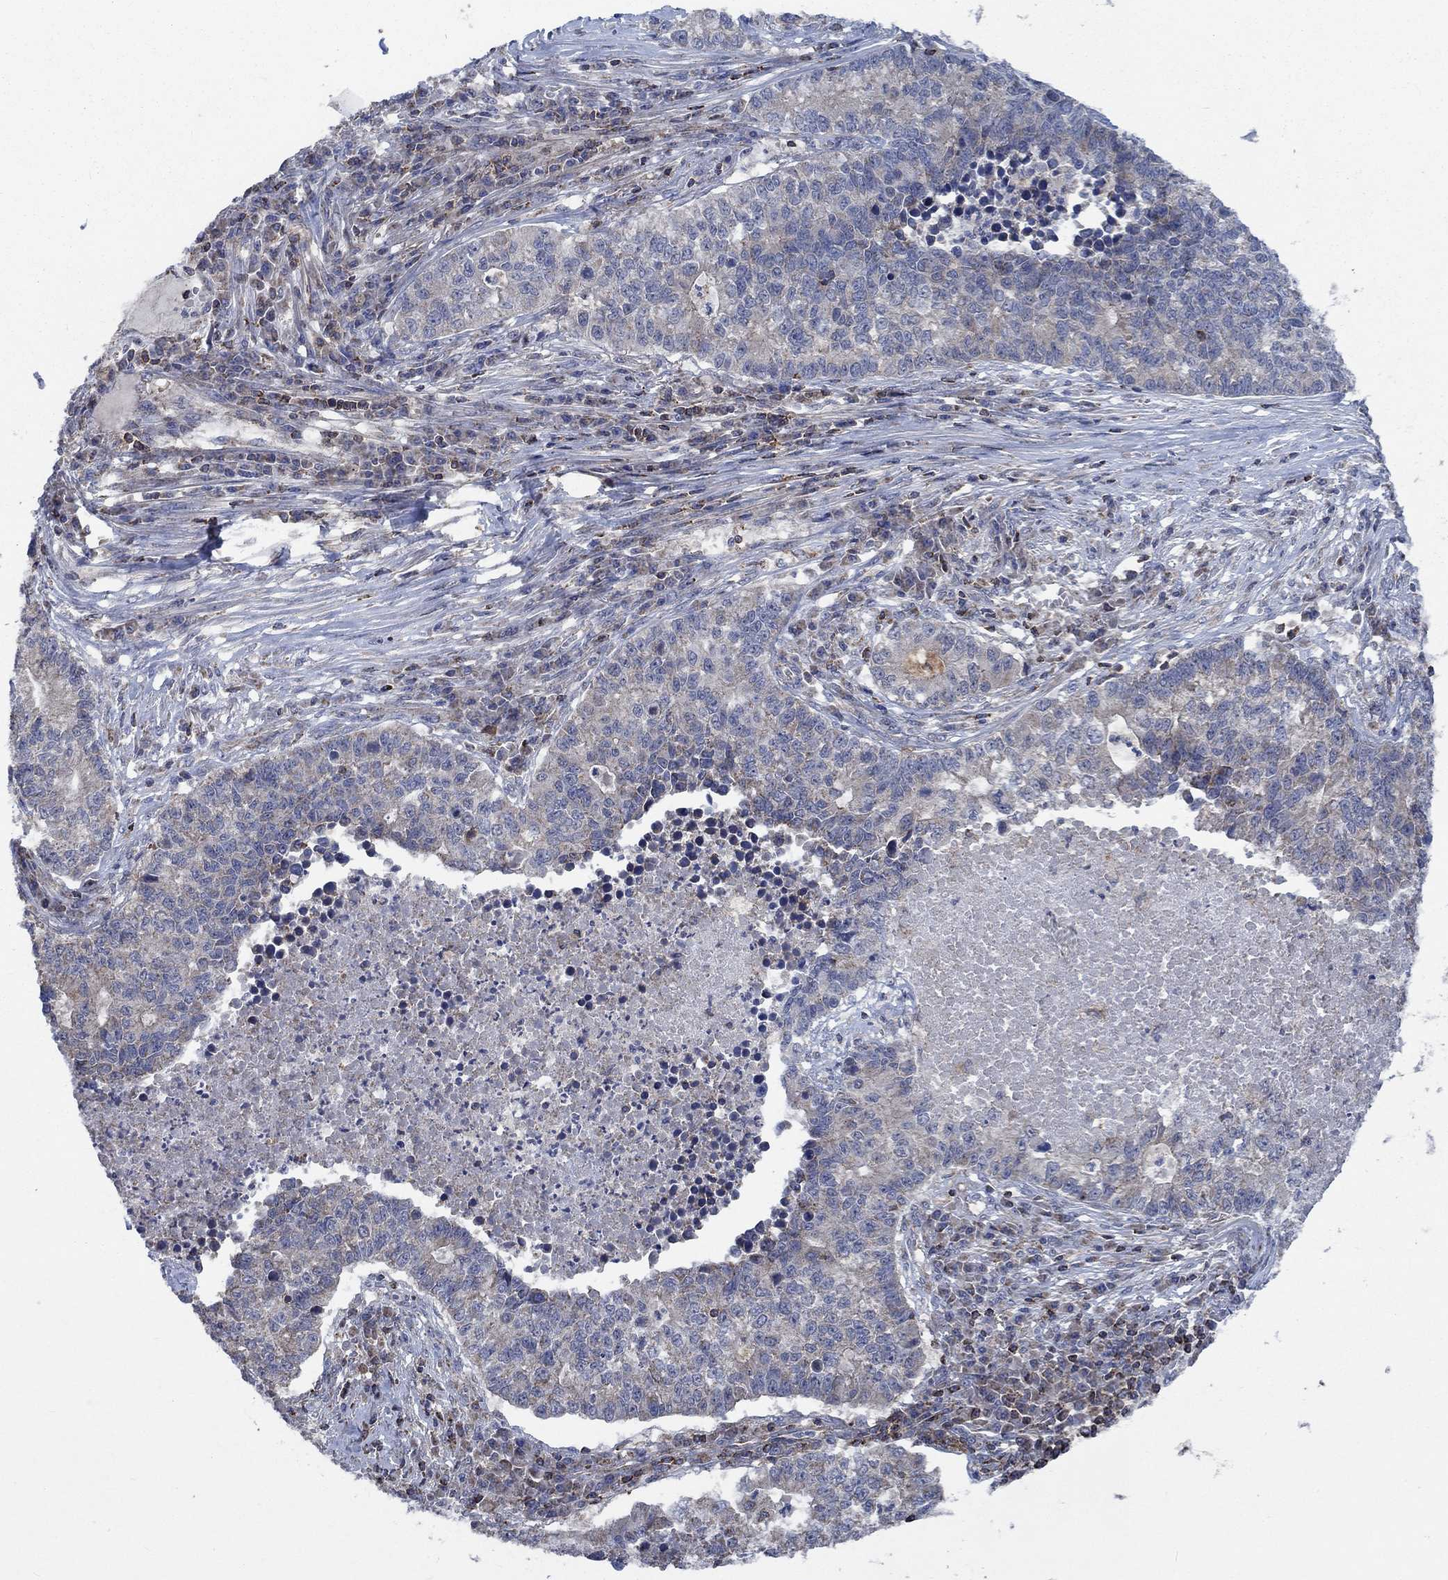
{"staining": {"intensity": "weak", "quantity": "<25%", "location": "cytoplasmic/membranous"}, "tissue": "lung cancer", "cell_type": "Tumor cells", "image_type": "cancer", "snomed": [{"axis": "morphology", "description": "Adenocarcinoma, NOS"}, {"axis": "topography", "description": "Lung"}], "caption": "IHC micrograph of lung adenocarcinoma stained for a protein (brown), which displays no expression in tumor cells.", "gene": "STXBP6", "patient": {"sex": "male", "age": 57}}